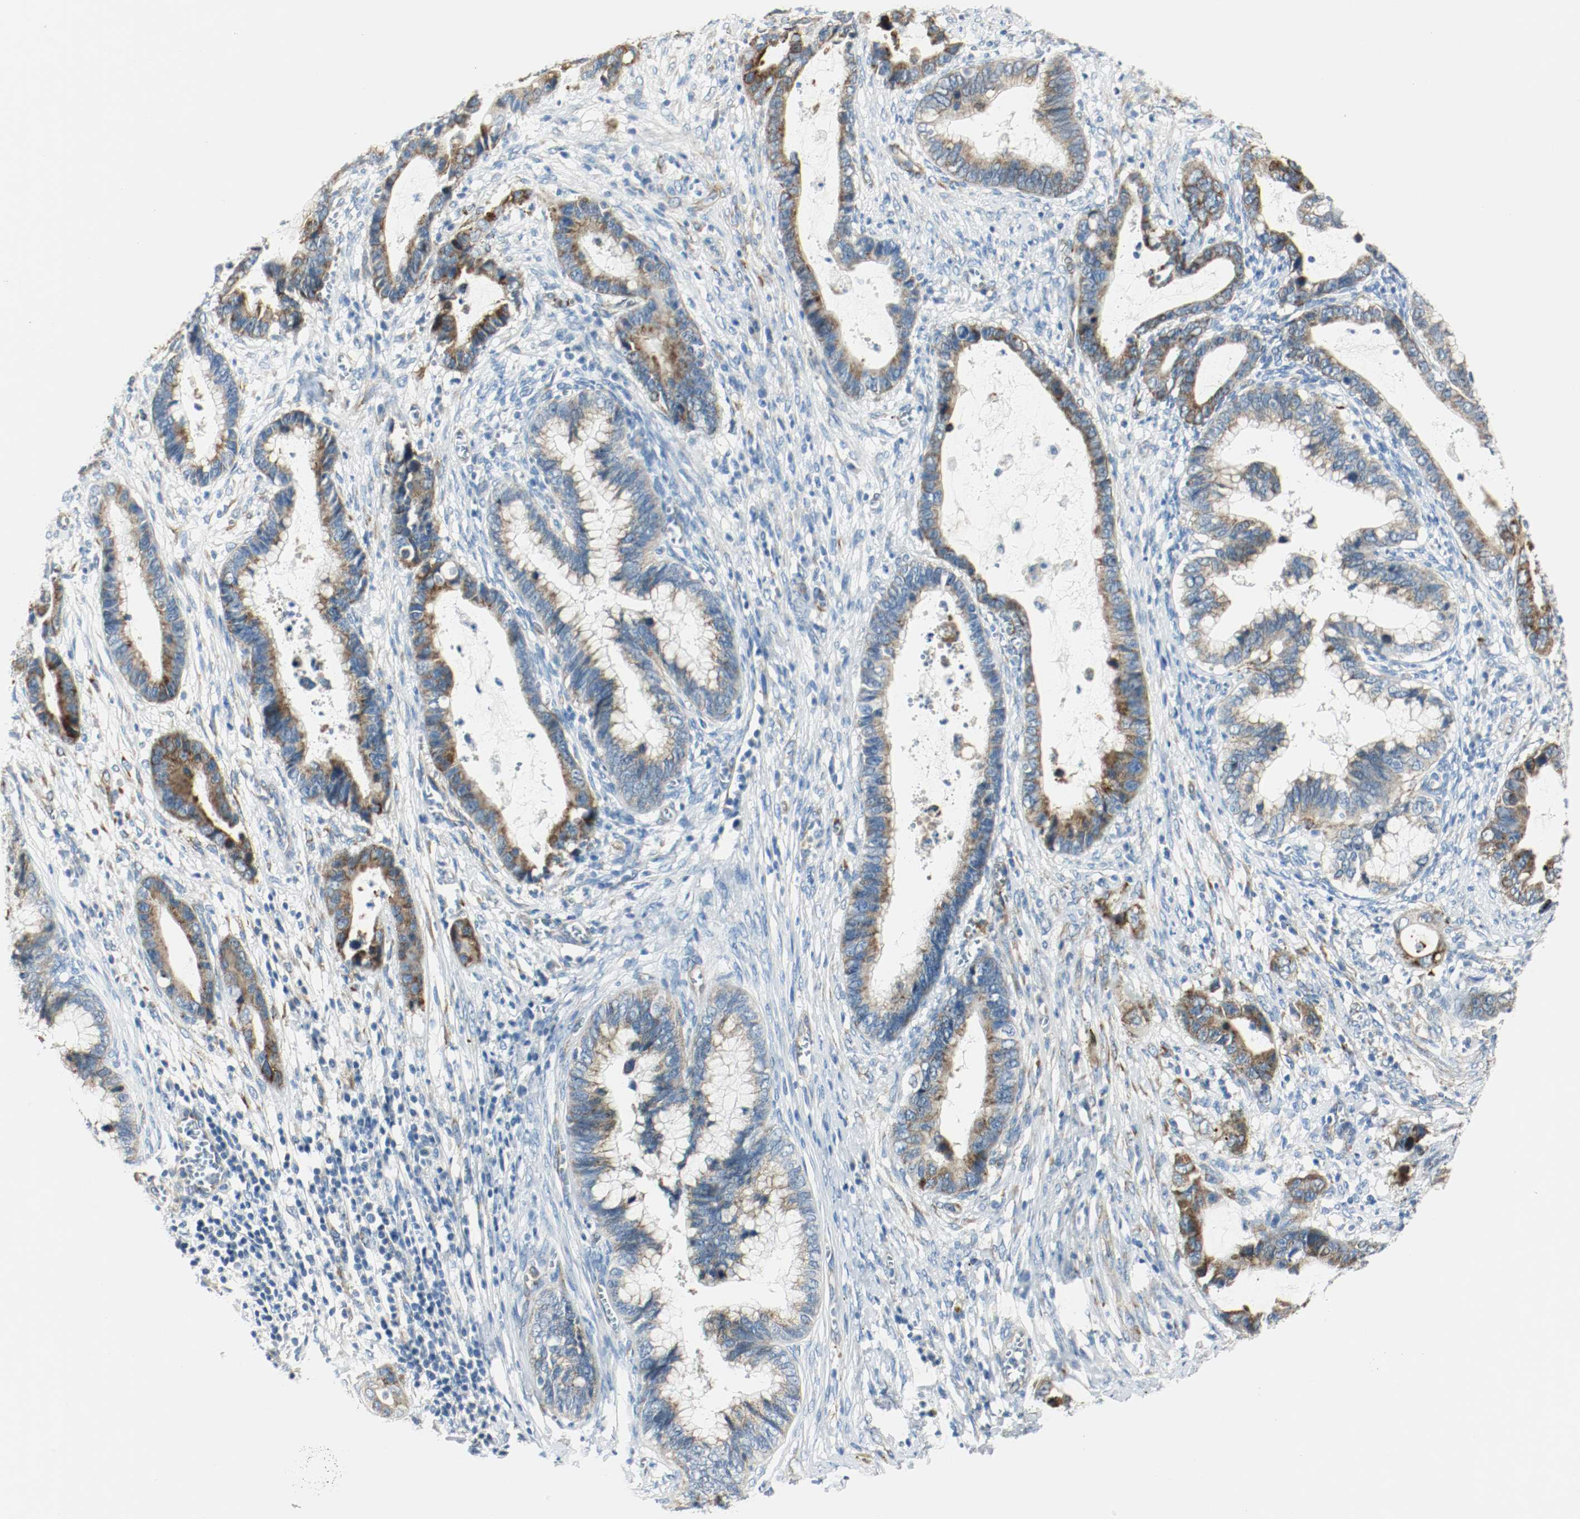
{"staining": {"intensity": "moderate", "quantity": "25%-75%", "location": "cytoplasmic/membranous"}, "tissue": "cervical cancer", "cell_type": "Tumor cells", "image_type": "cancer", "snomed": [{"axis": "morphology", "description": "Adenocarcinoma, NOS"}, {"axis": "topography", "description": "Cervix"}], "caption": "Approximately 25%-75% of tumor cells in cervical cancer (adenocarcinoma) show moderate cytoplasmic/membranous protein positivity as visualized by brown immunohistochemical staining.", "gene": "LAMB1", "patient": {"sex": "female", "age": 44}}